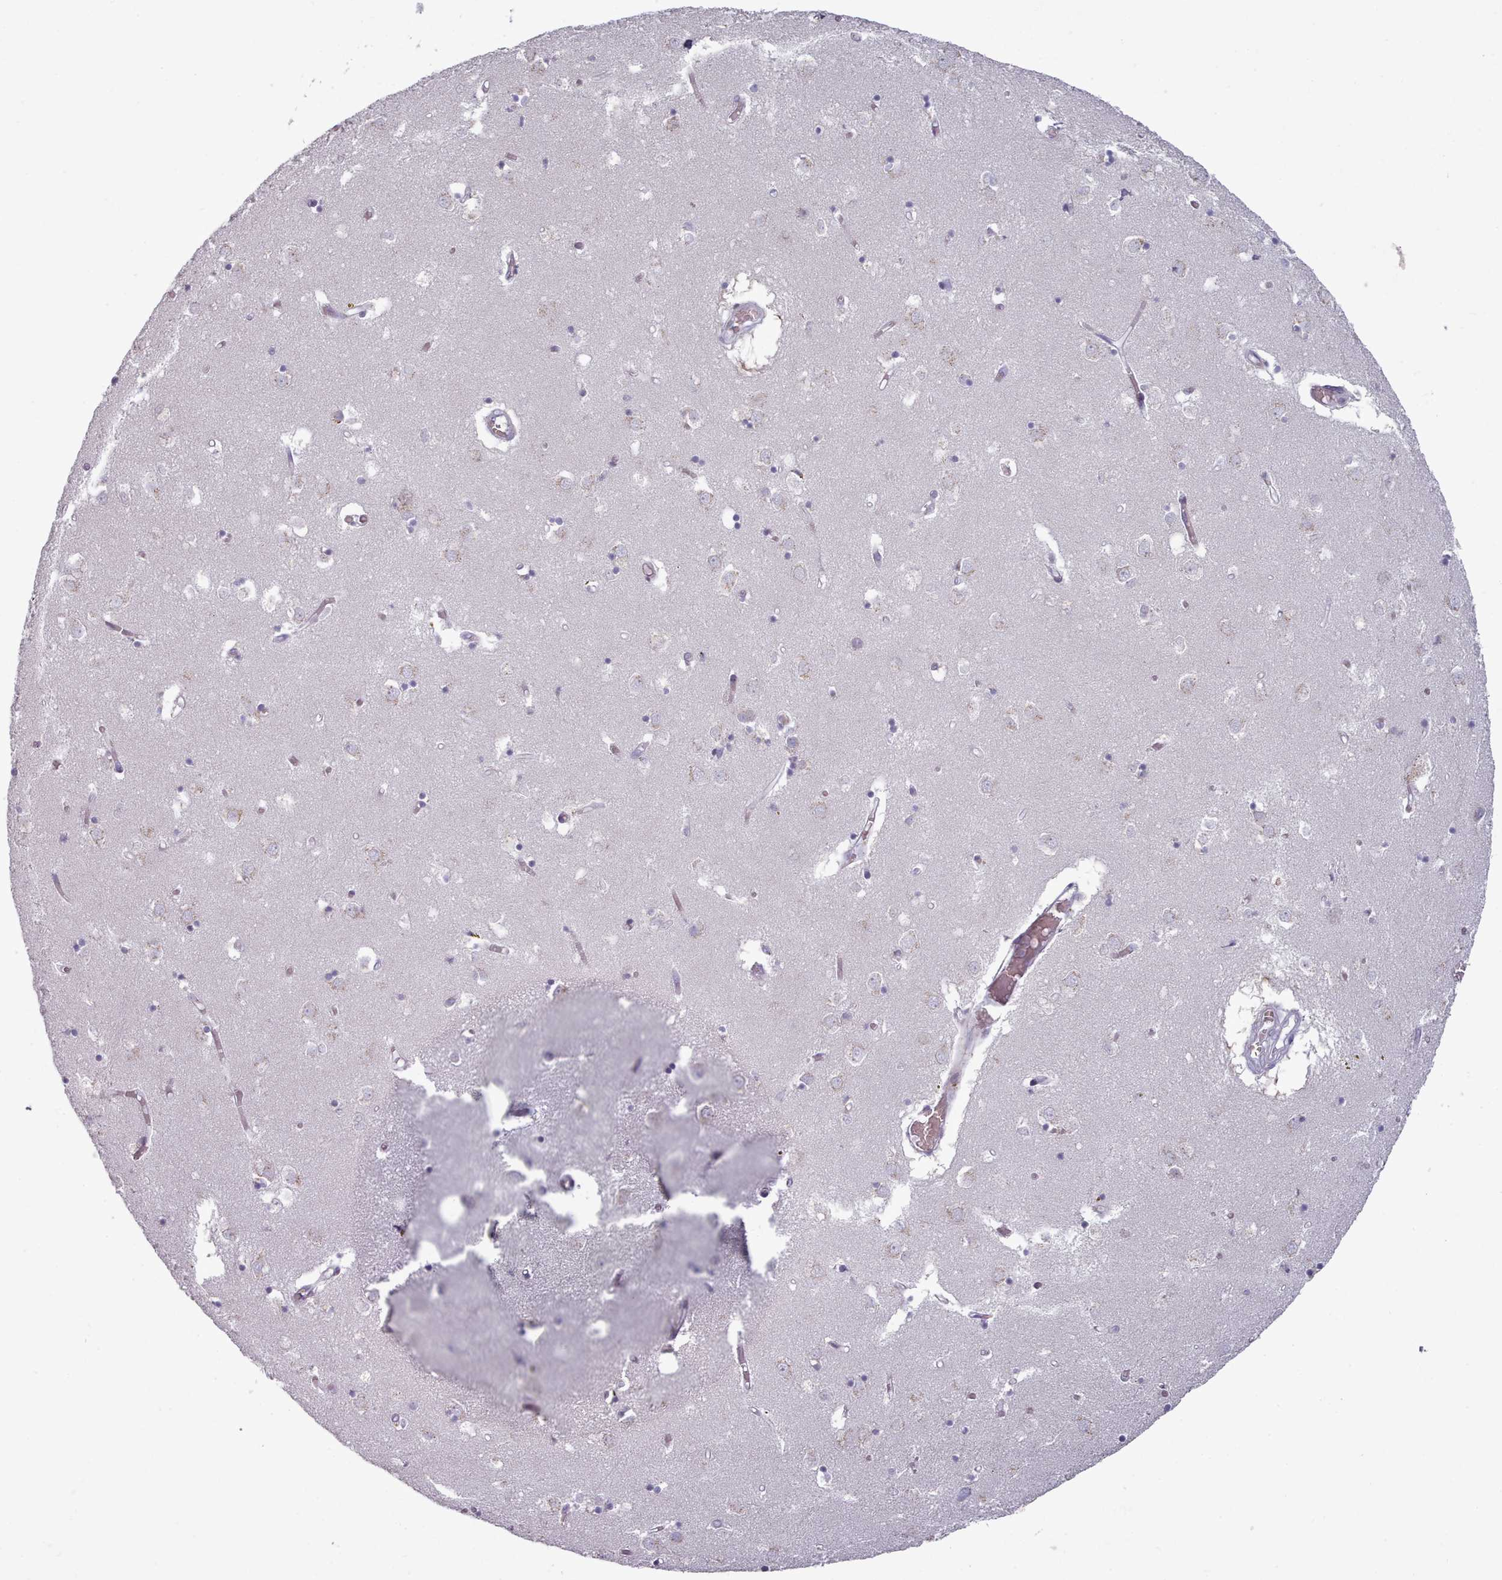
{"staining": {"intensity": "negative", "quantity": "none", "location": "none"}, "tissue": "caudate", "cell_type": "Glial cells", "image_type": "normal", "snomed": [{"axis": "morphology", "description": "Normal tissue, NOS"}, {"axis": "topography", "description": "Lateral ventricle wall"}], "caption": "Immunohistochemistry of benign human caudate displays no positivity in glial cells. Nuclei are stained in blue.", "gene": "MAN1B1", "patient": {"sex": "male", "age": 70}}